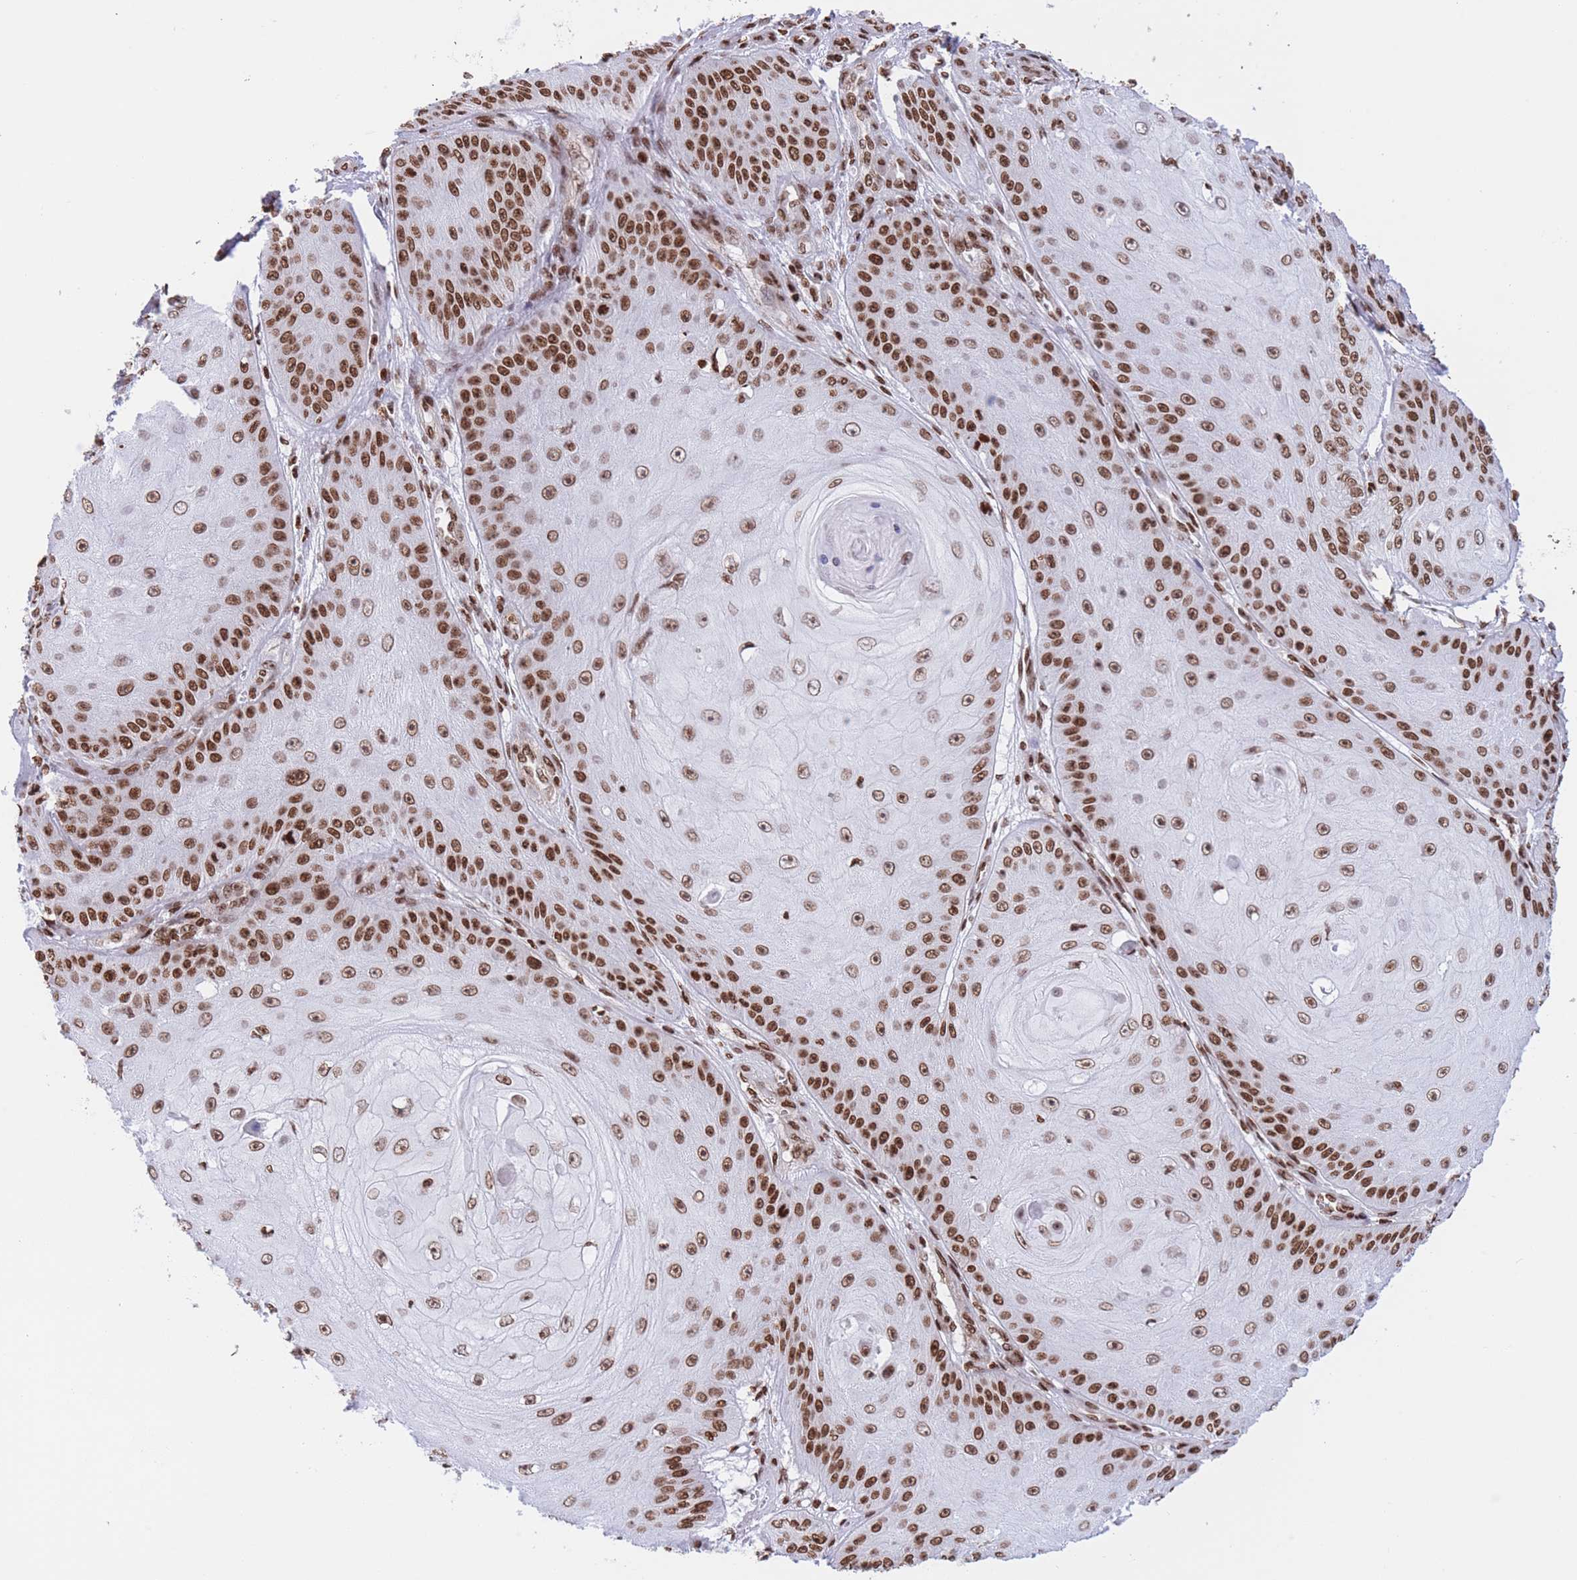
{"staining": {"intensity": "strong", "quantity": "25%-75%", "location": "nuclear"}, "tissue": "skin cancer", "cell_type": "Tumor cells", "image_type": "cancer", "snomed": [{"axis": "morphology", "description": "Squamous cell carcinoma, NOS"}, {"axis": "topography", "description": "Skin"}], "caption": "Skin cancer (squamous cell carcinoma) tissue reveals strong nuclear staining in approximately 25%-75% of tumor cells", "gene": "H2BC11", "patient": {"sex": "male", "age": 70}}